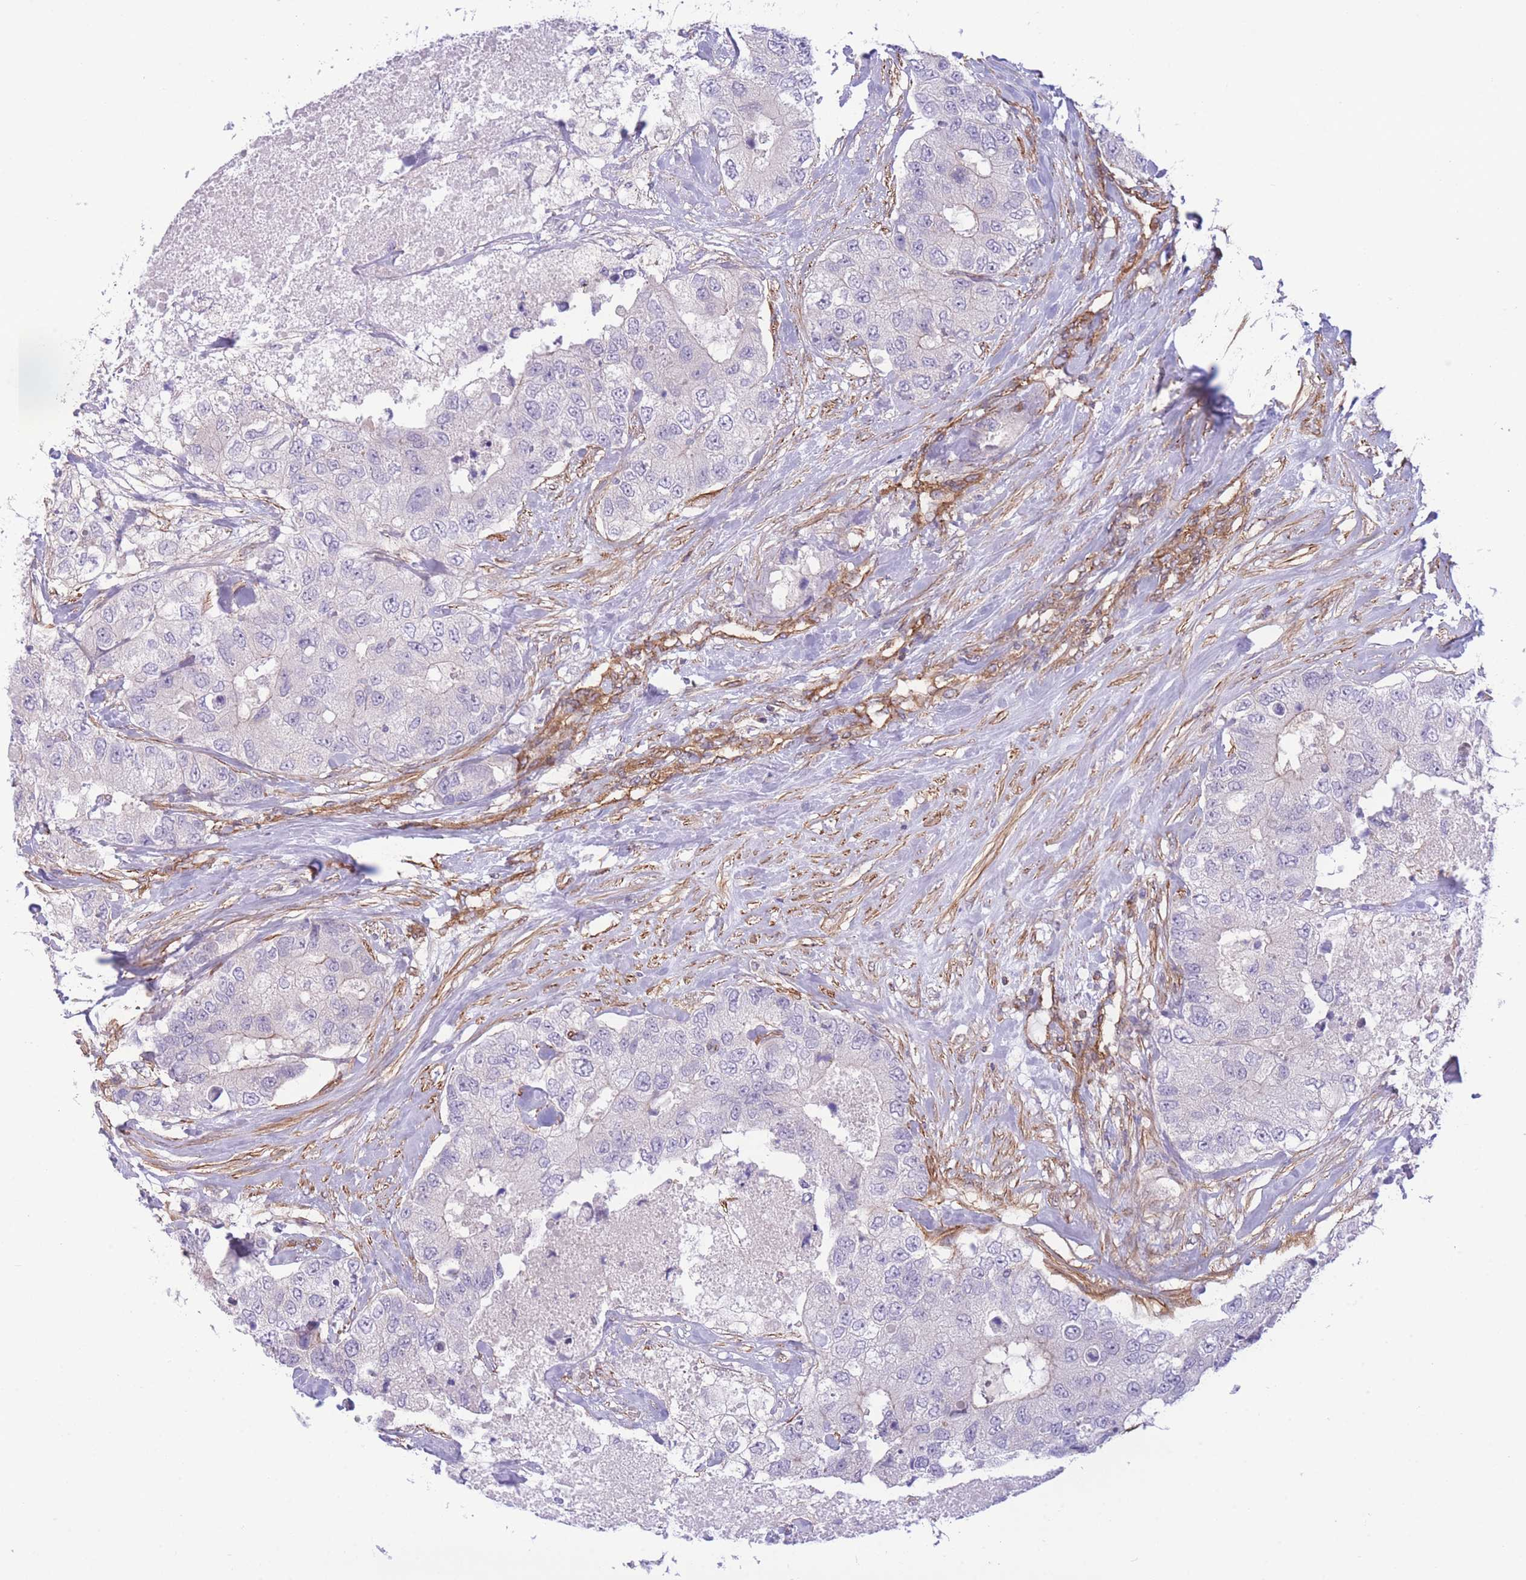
{"staining": {"intensity": "negative", "quantity": "none", "location": "none"}, "tissue": "breast cancer", "cell_type": "Tumor cells", "image_type": "cancer", "snomed": [{"axis": "morphology", "description": "Duct carcinoma"}, {"axis": "topography", "description": "Breast"}], "caption": "Histopathology image shows no significant protein positivity in tumor cells of breast cancer (infiltrating ductal carcinoma).", "gene": "CDC25B", "patient": {"sex": "female", "age": 62}}